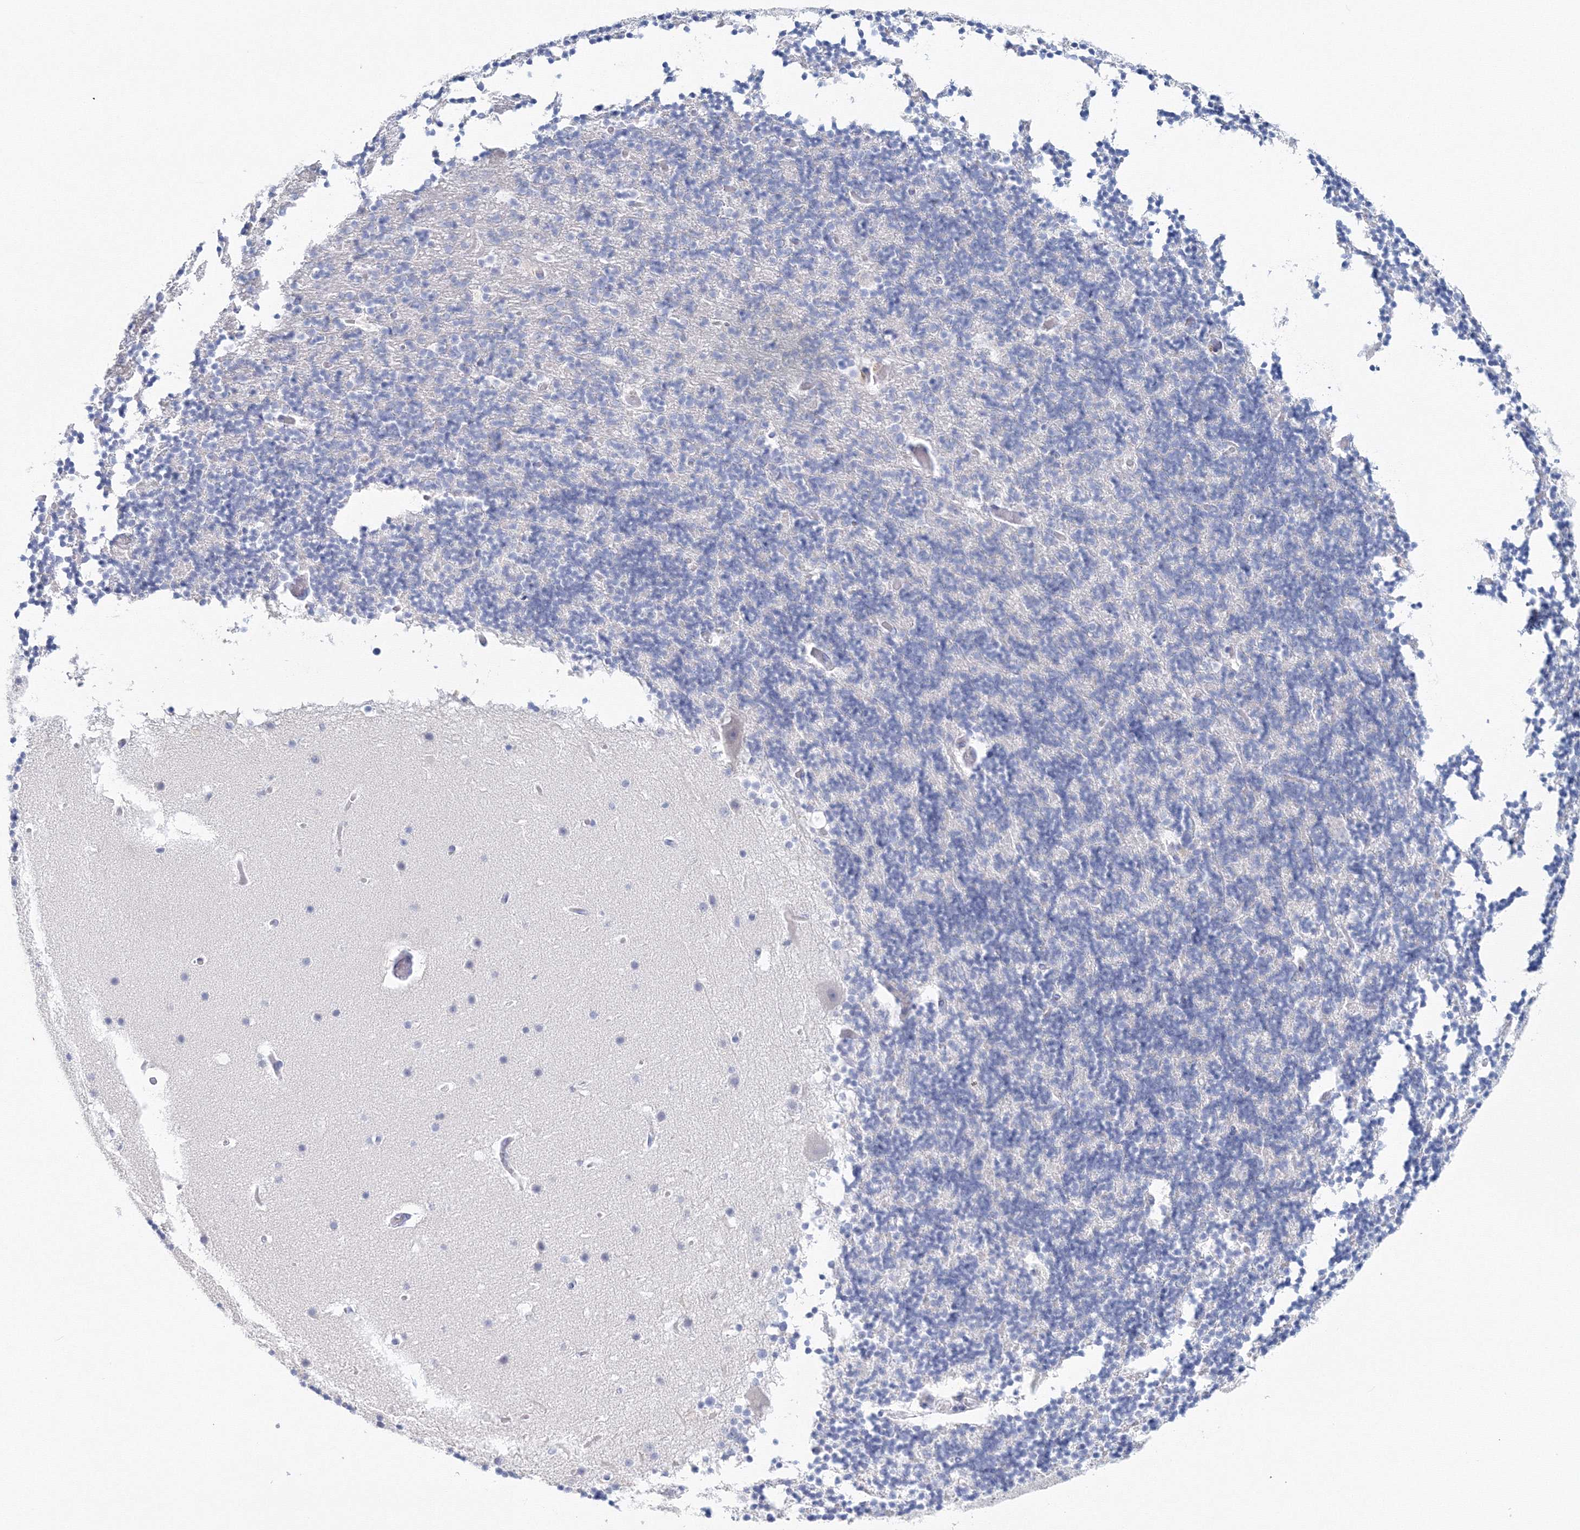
{"staining": {"intensity": "negative", "quantity": "none", "location": "none"}, "tissue": "cerebellum", "cell_type": "Cells in granular layer", "image_type": "normal", "snomed": [{"axis": "morphology", "description": "Normal tissue, NOS"}, {"axis": "topography", "description": "Cerebellum"}], "caption": "IHC of benign human cerebellum reveals no positivity in cells in granular layer. Nuclei are stained in blue.", "gene": "VSIG1", "patient": {"sex": "male", "age": 57}}